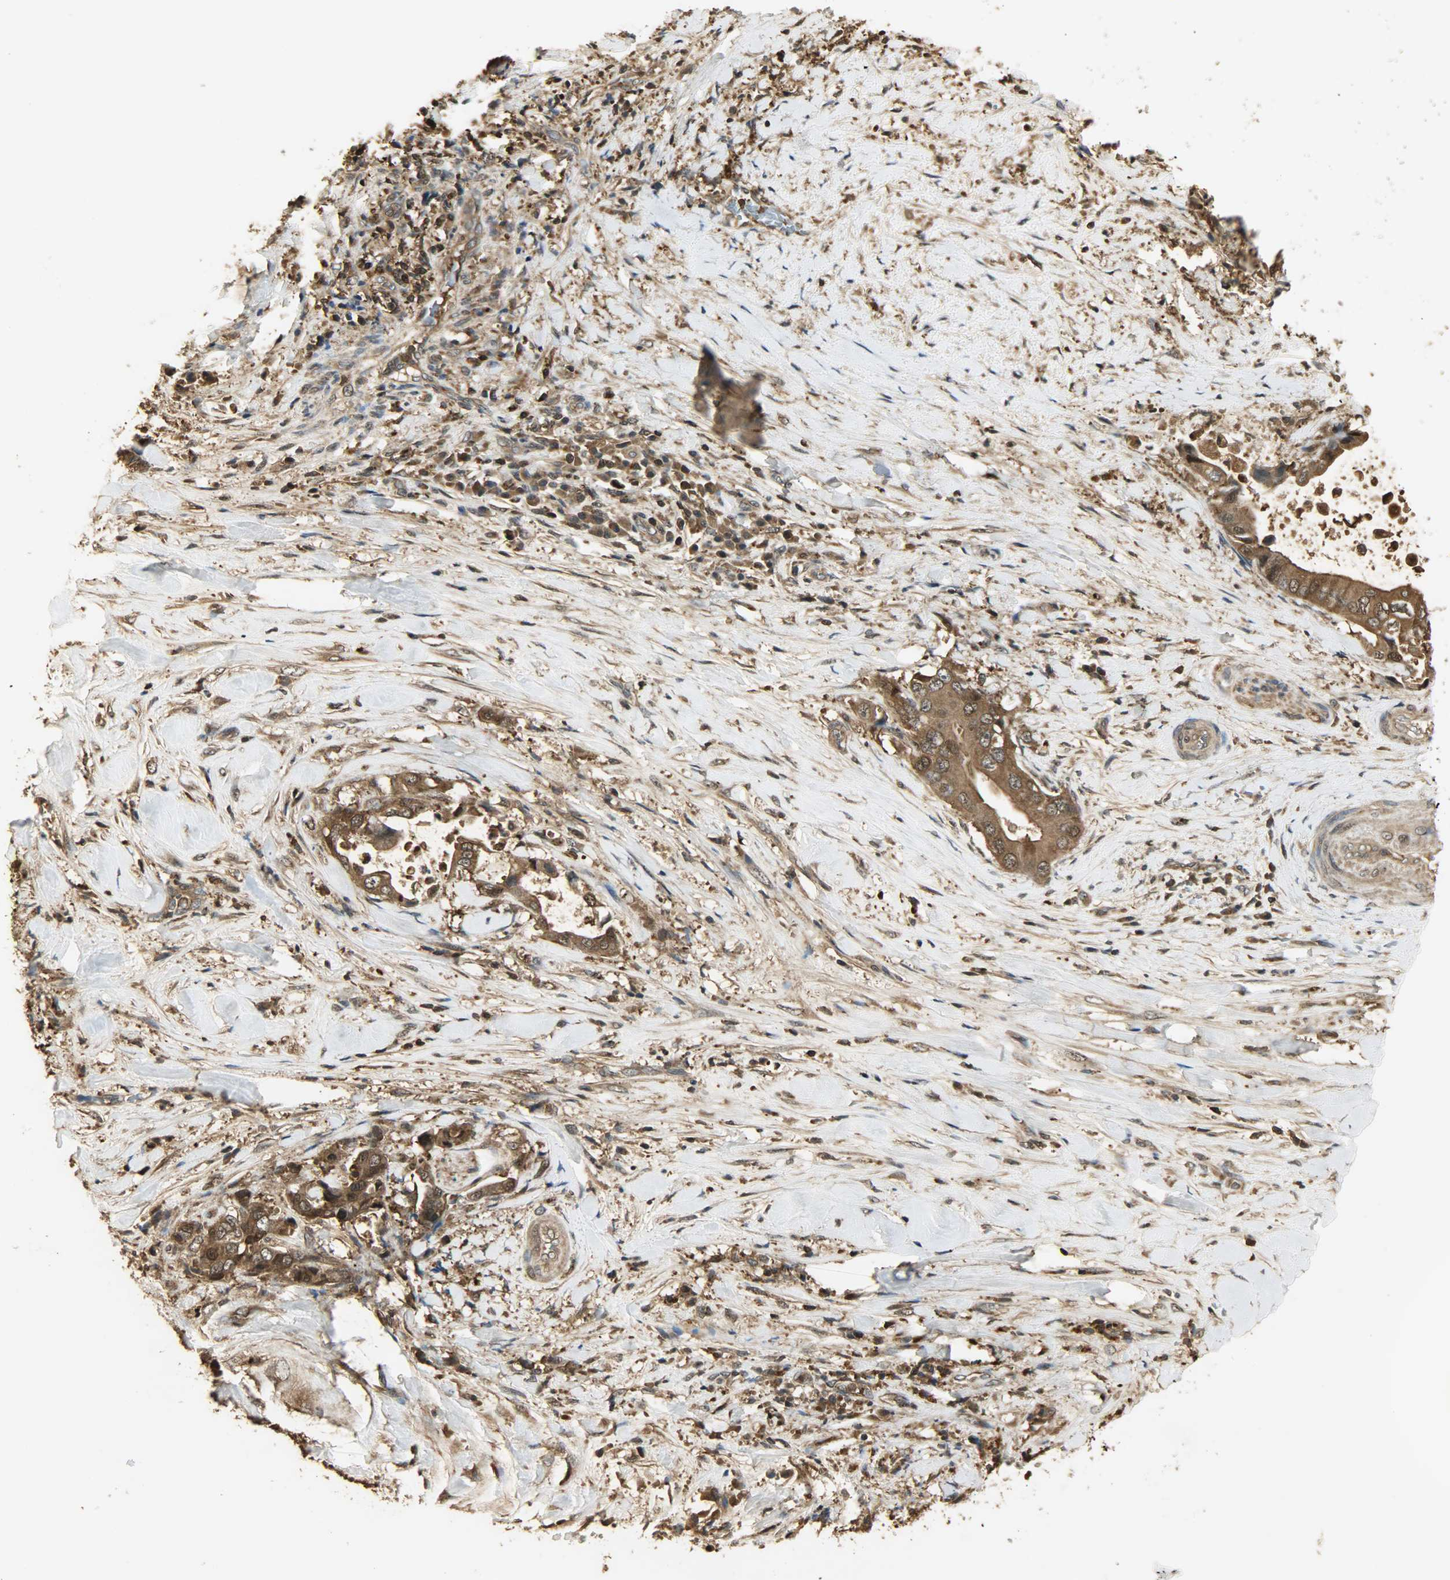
{"staining": {"intensity": "strong", "quantity": ">75%", "location": "cytoplasmic/membranous,nuclear"}, "tissue": "liver cancer", "cell_type": "Tumor cells", "image_type": "cancer", "snomed": [{"axis": "morphology", "description": "Cholangiocarcinoma"}, {"axis": "topography", "description": "Liver"}], "caption": "Tumor cells display high levels of strong cytoplasmic/membranous and nuclear positivity in approximately >75% of cells in cholangiocarcinoma (liver).", "gene": "YWHAZ", "patient": {"sex": "male", "age": 58}}